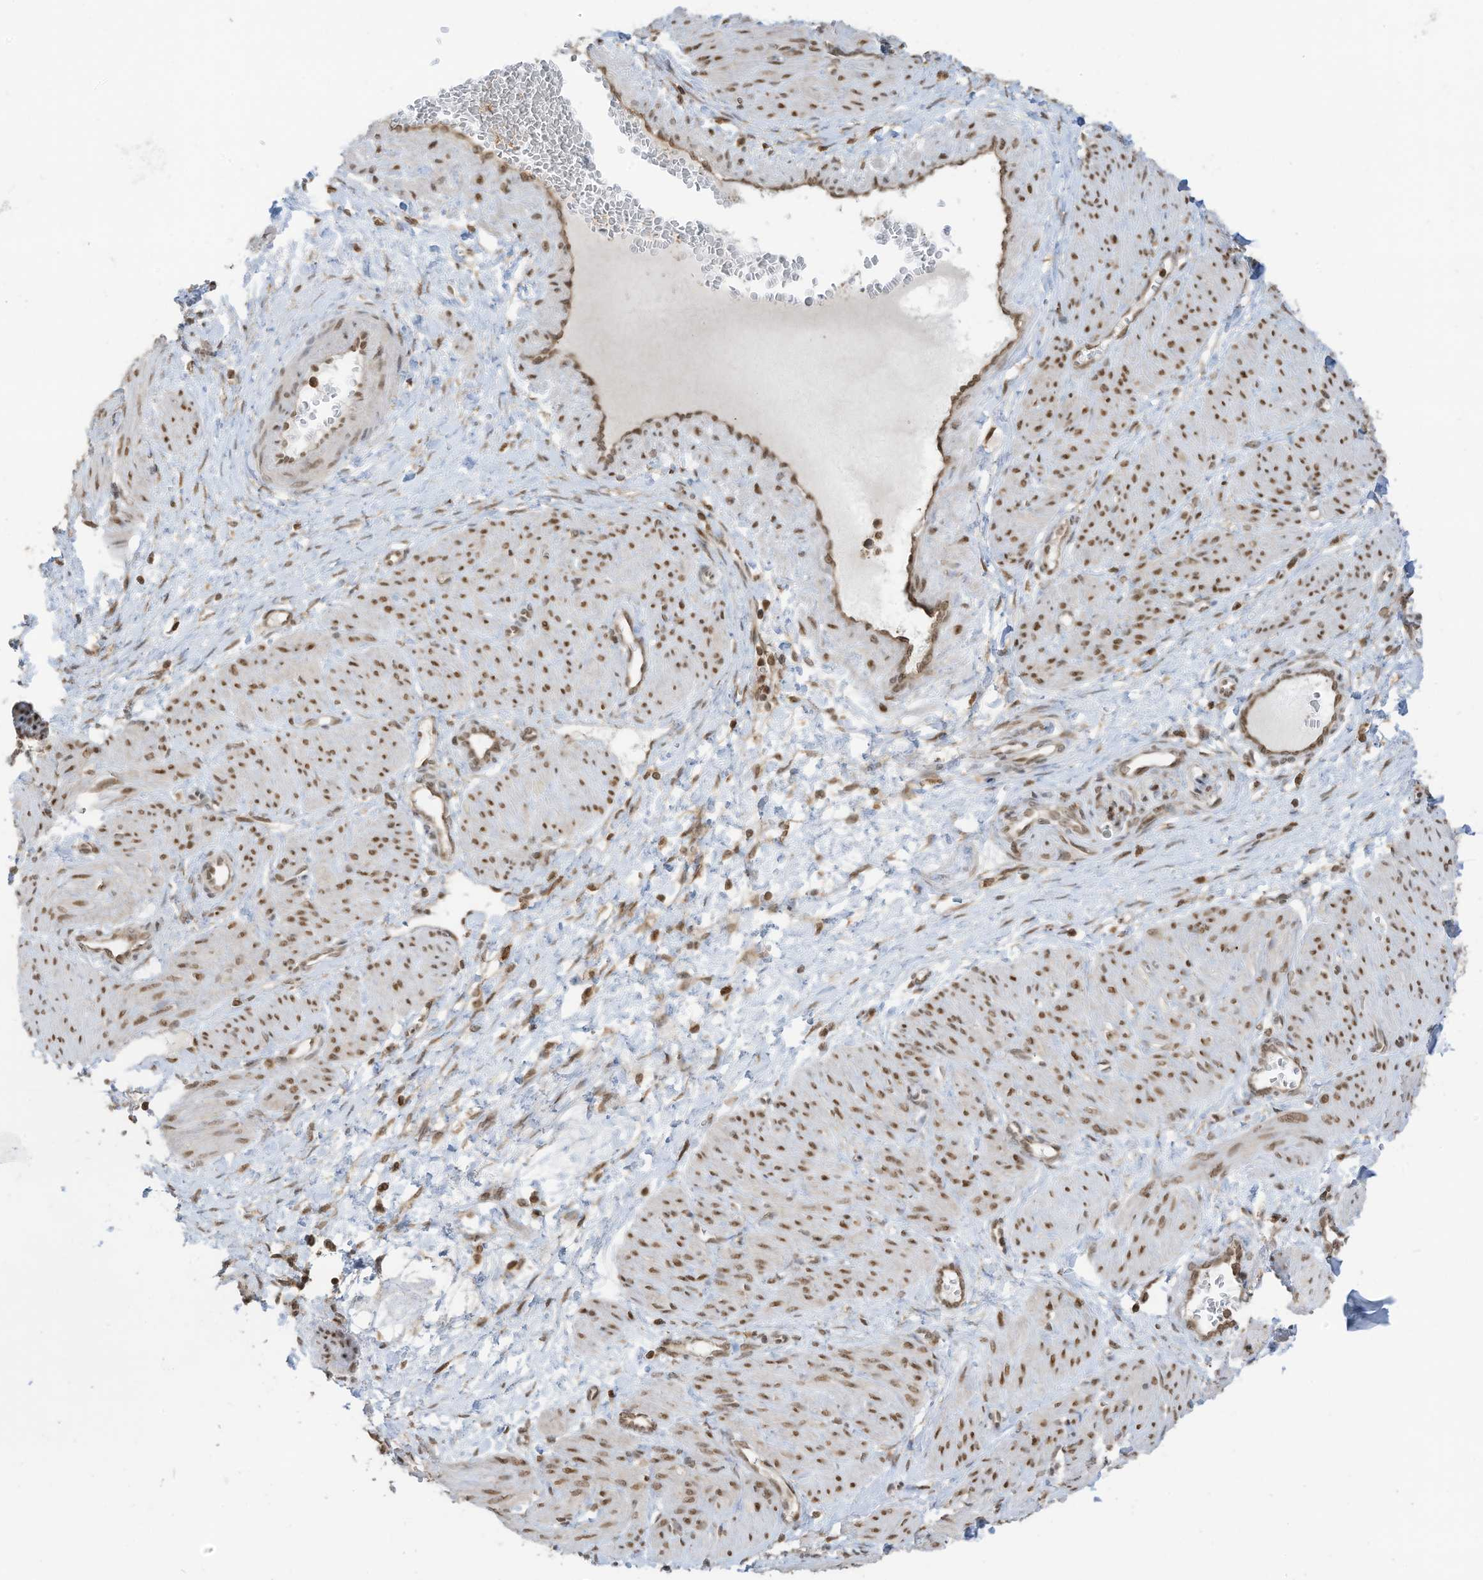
{"staining": {"intensity": "moderate", "quantity": ">75%", "location": "nuclear"}, "tissue": "smooth muscle", "cell_type": "Smooth muscle cells", "image_type": "normal", "snomed": [{"axis": "morphology", "description": "Normal tissue, NOS"}, {"axis": "topography", "description": "Endometrium"}], "caption": "About >75% of smooth muscle cells in benign smooth muscle show moderate nuclear protein staining as visualized by brown immunohistochemical staining.", "gene": "KPNB1", "patient": {"sex": "female", "age": 33}}